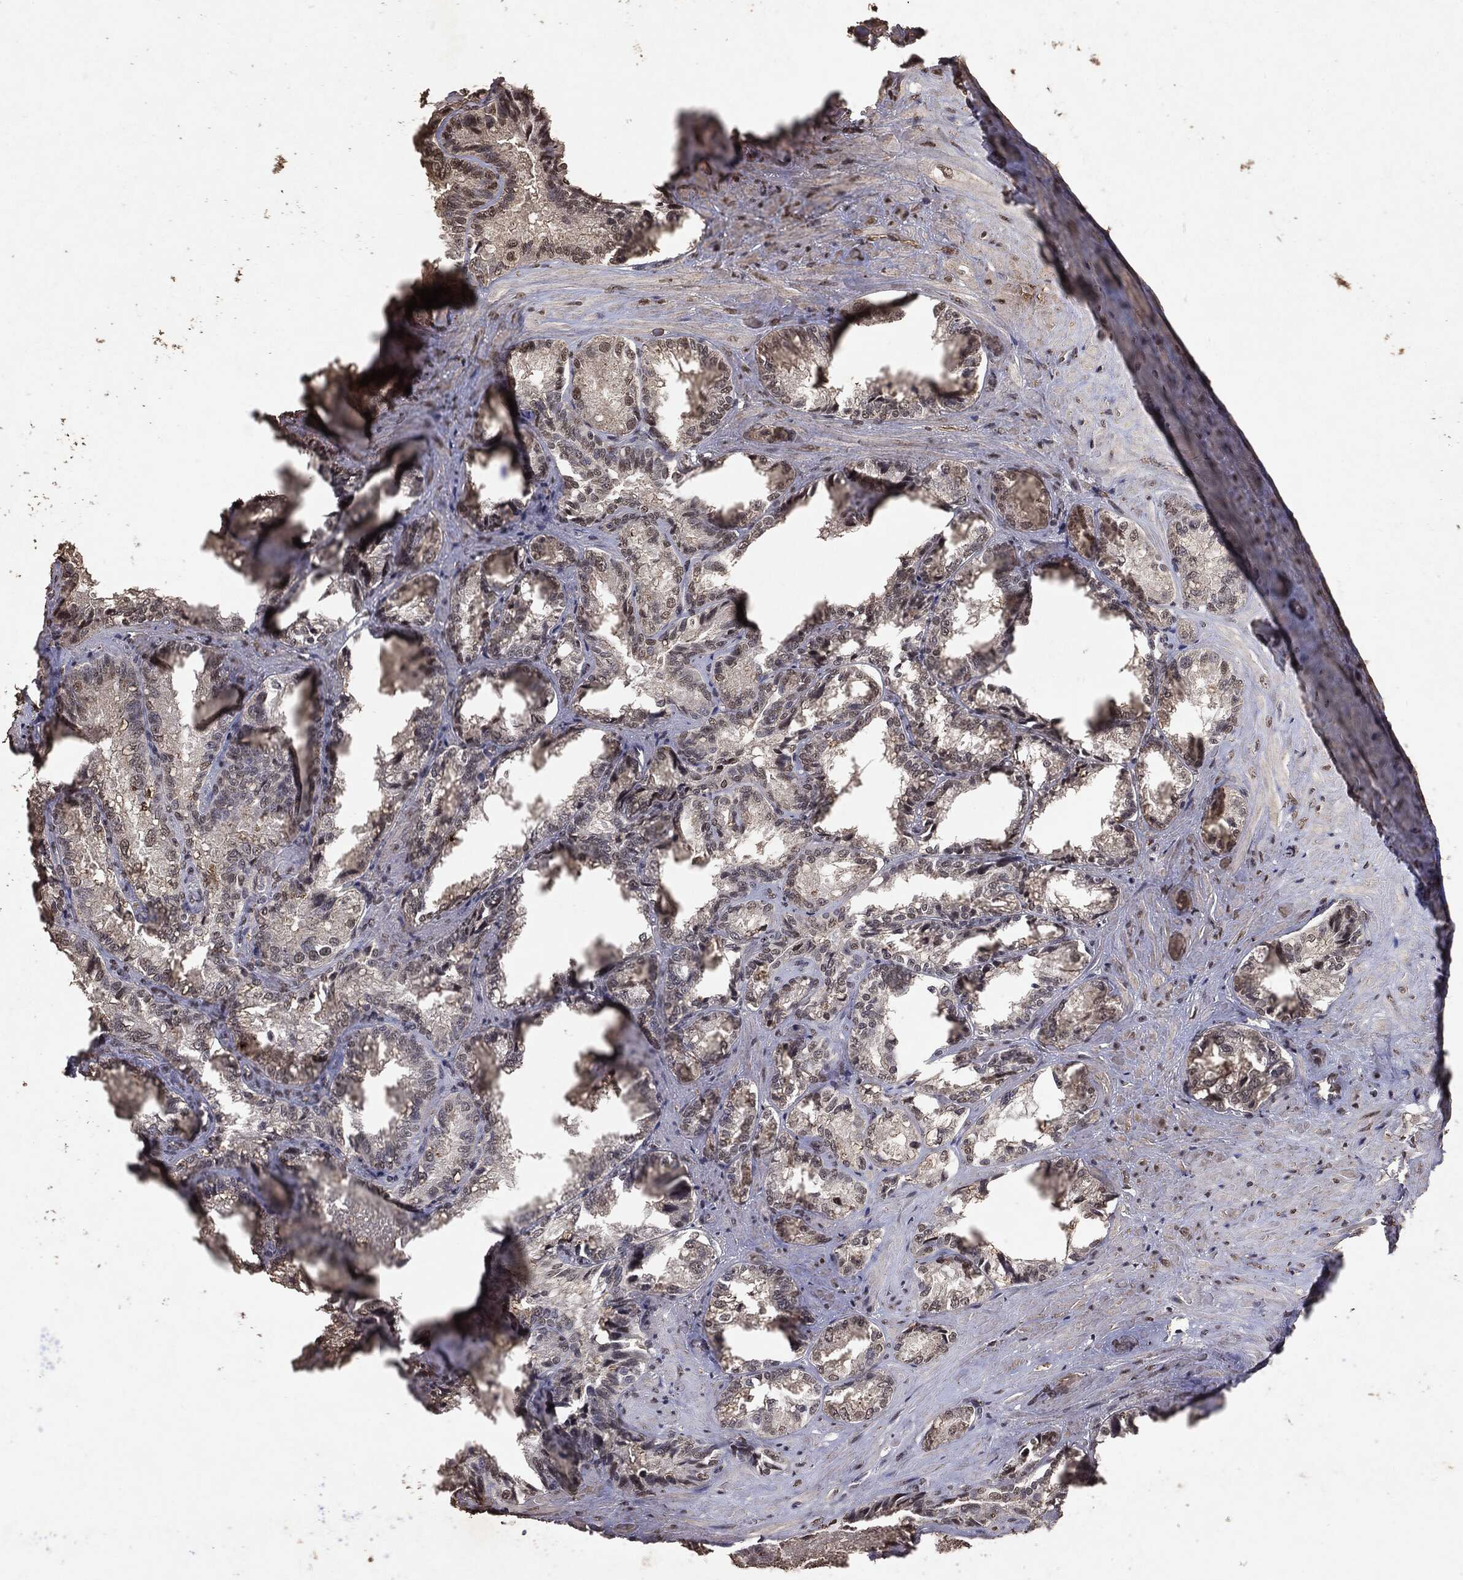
{"staining": {"intensity": "moderate", "quantity": "<25%", "location": "nuclear"}, "tissue": "seminal vesicle", "cell_type": "Glandular cells", "image_type": "normal", "snomed": [{"axis": "morphology", "description": "Normal tissue, NOS"}, {"axis": "topography", "description": "Seminal veicle"}], "caption": "Brown immunohistochemical staining in unremarkable seminal vesicle exhibits moderate nuclear staining in approximately <25% of glandular cells.", "gene": "RAD18", "patient": {"sex": "male", "age": 68}}